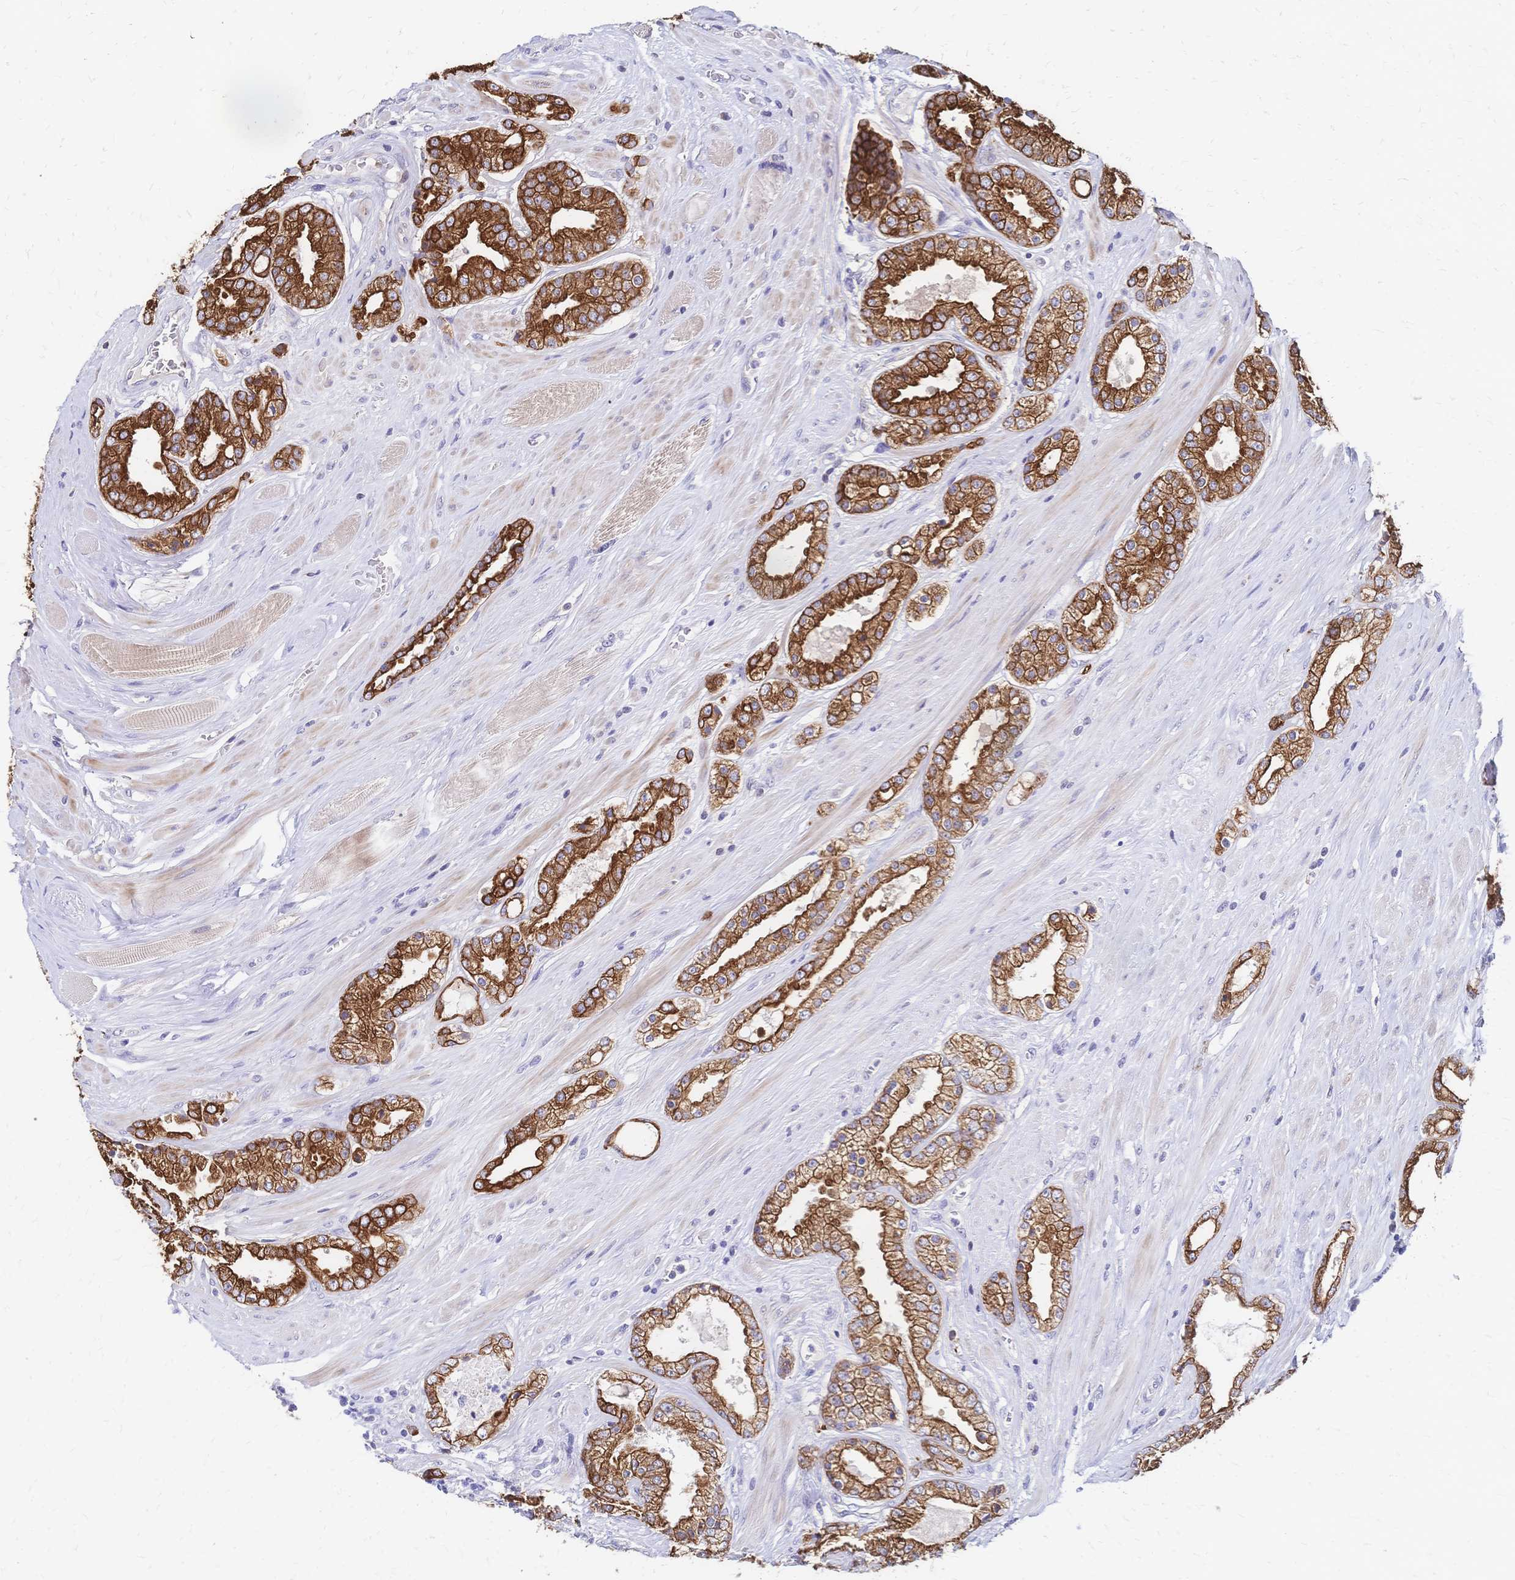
{"staining": {"intensity": "strong", "quantity": ">75%", "location": "cytoplasmic/membranous"}, "tissue": "prostate cancer", "cell_type": "Tumor cells", "image_type": "cancer", "snomed": [{"axis": "morphology", "description": "Adenocarcinoma, High grade"}, {"axis": "topography", "description": "Prostate"}], "caption": "A high-resolution photomicrograph shows immunohistochemistry (IHC) staining of prostate cancer (adenocarcinoma (high-grade)), which exhibits strong cytoplasmic/membranous positivity in approximately >75% of tumor cells. (DAB IHC with brightfield microscopy, high magnification).", "gene": "DTNB", "patient": {"sex": "male", "age": 66}}